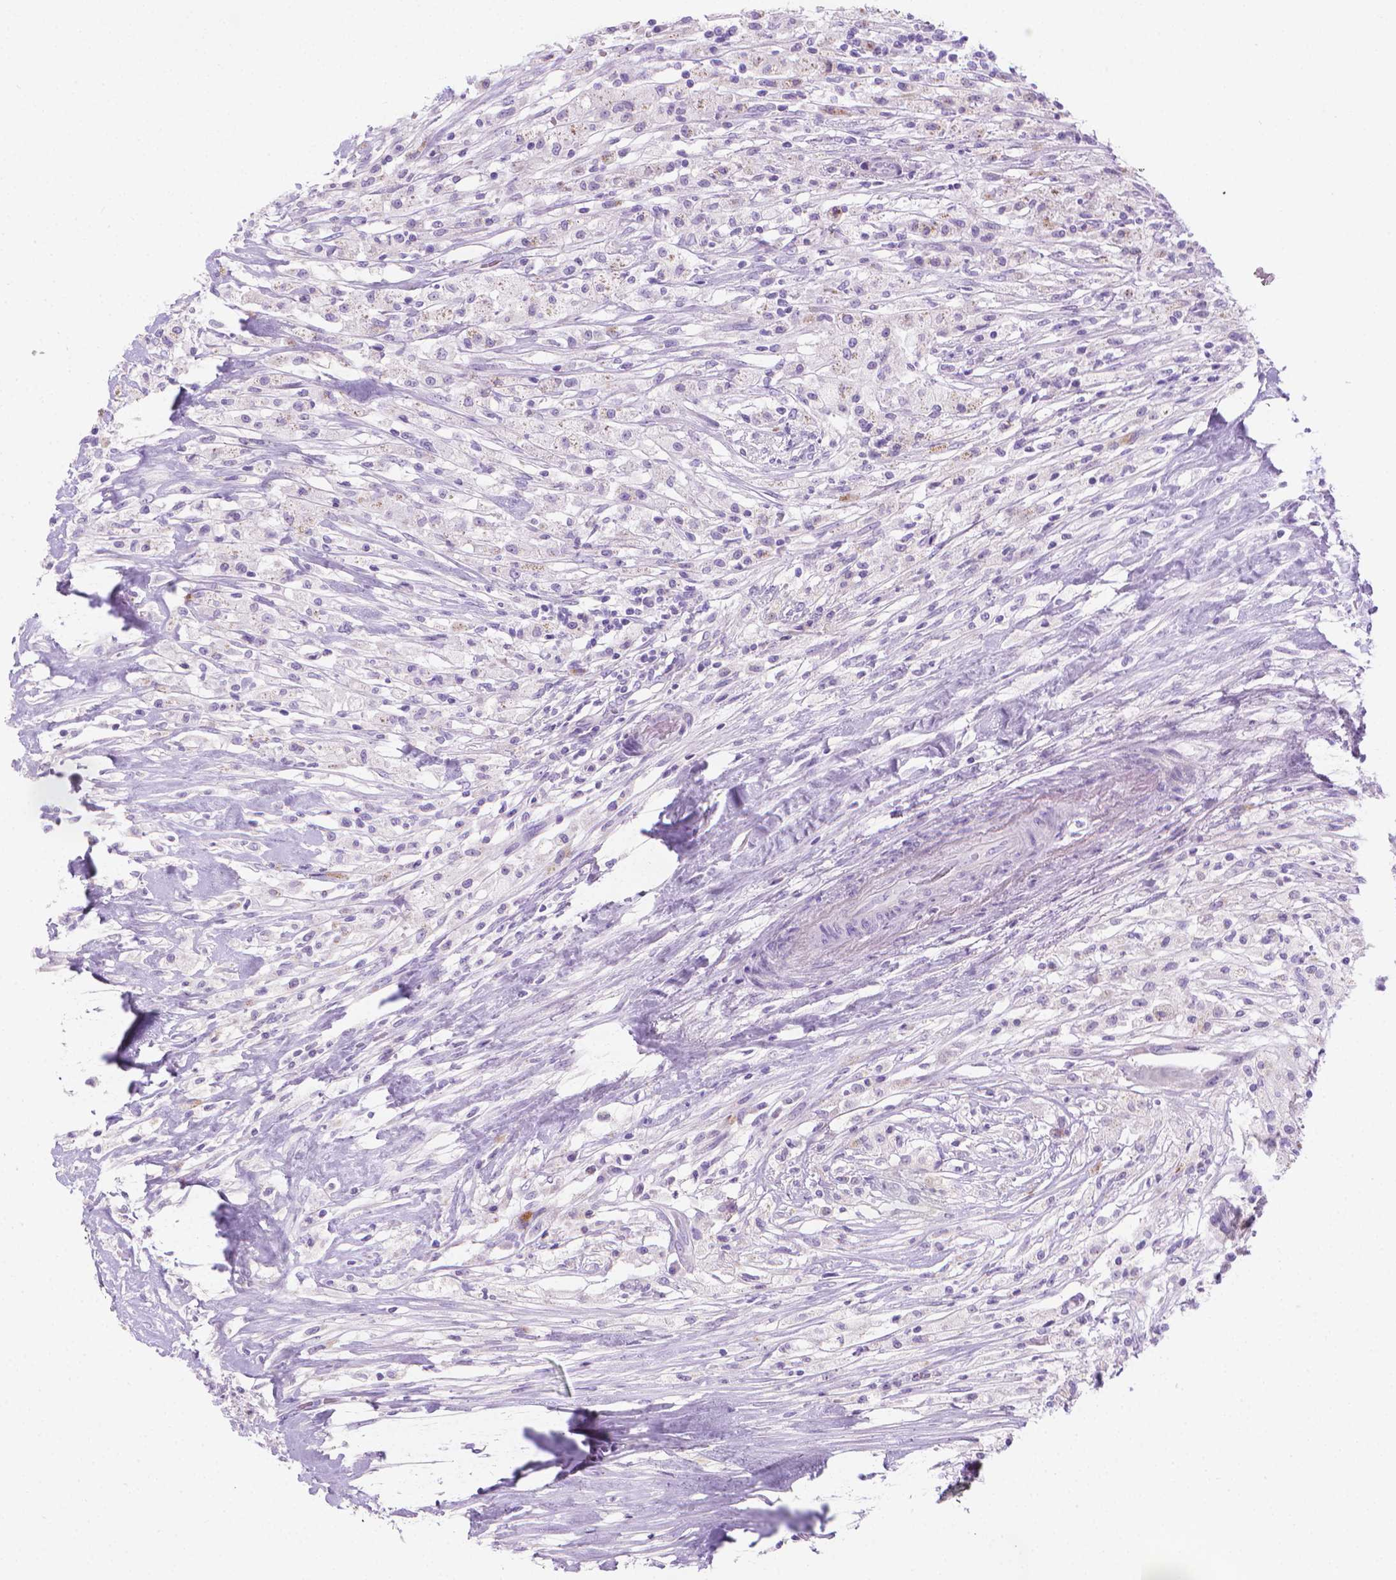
{"staining": {"intensity": "negative", "quantity": "none", "location": "none"}, "tissue": "testis cancer", "cell_type": "Tumor cells", "image_type": "cancer", "snomed": [{"axis": "morphology", "description": "Necrosis, NOS"}, {"axis": "morphology", "description": "Carcinoma, Embryonal, NOS"}, {"axis": "topography", "description": "Testis"}], "caption": "An immunohistochemistry (IHC) histopathology image of testis cancer is shown. There is no staining in tumor cells of testis cancer.", "gene": "SPAG6", "patient": {"sex": "male", "age": 19}}